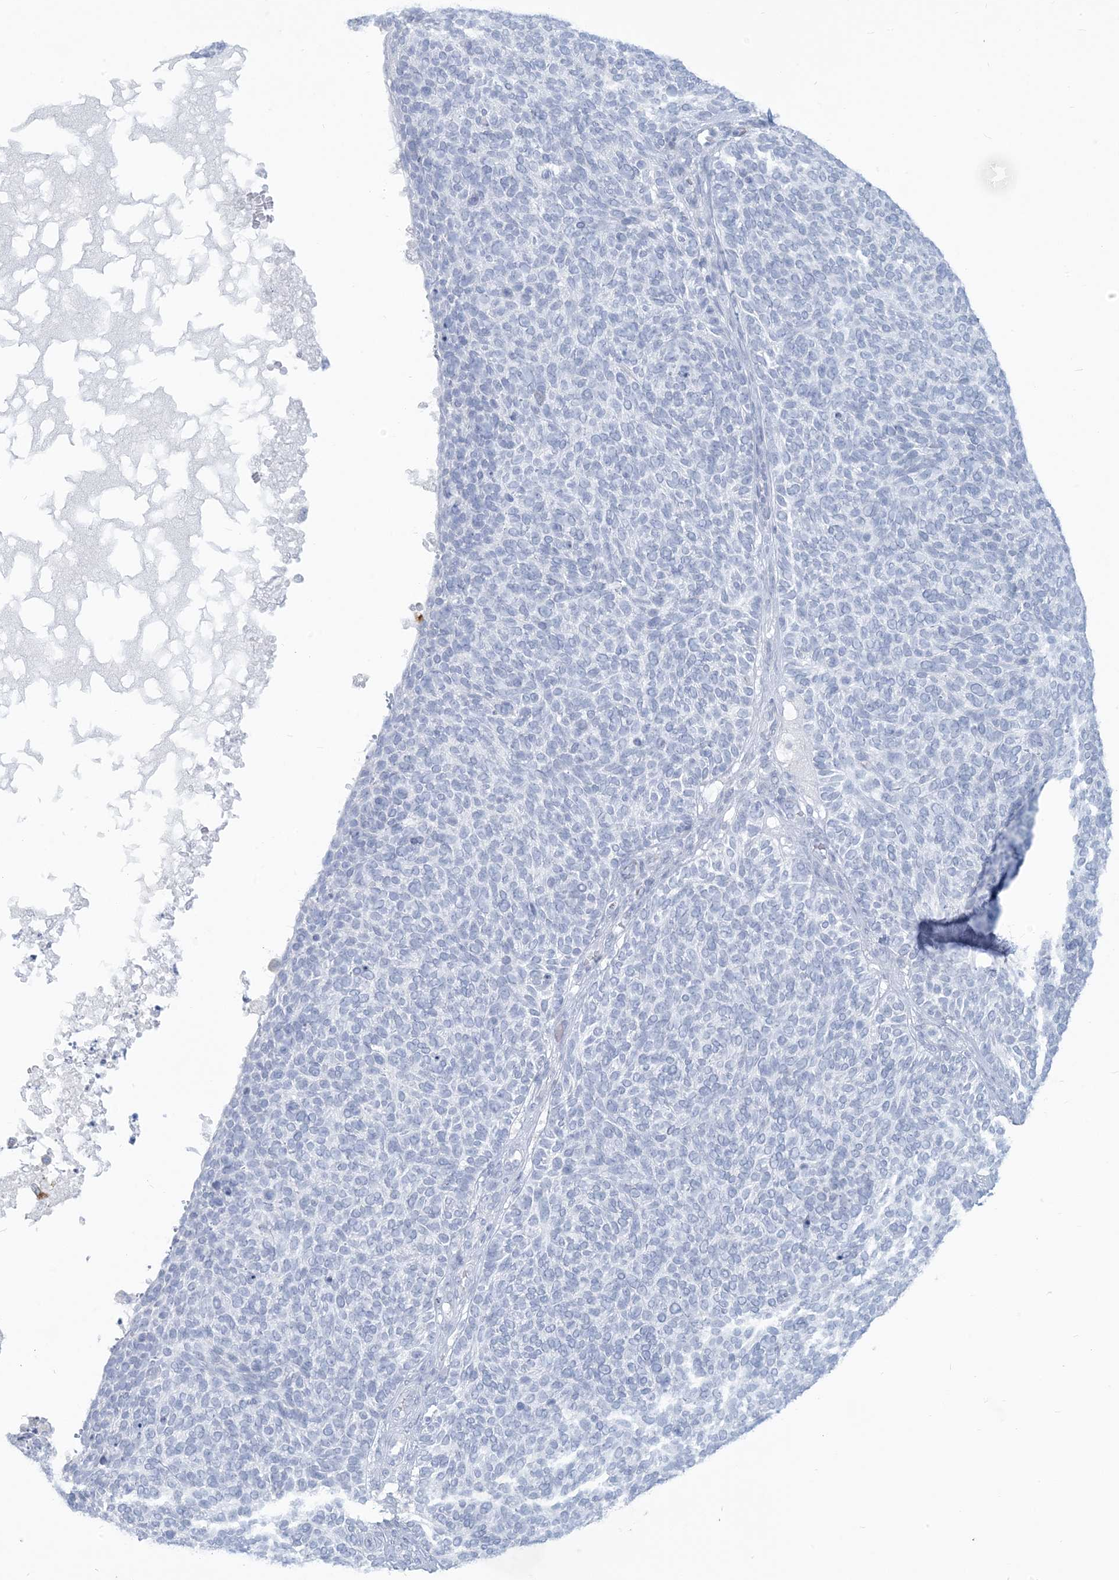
{"staining": {"intensity": "negative", "quantity": "none", "location": "none"}, "tissue": "skin cancer", "cell_type": "Tumor cells", "image_type": "cancer", "snomed": [{"axis": "morphology", "description": "Squamous cell carcinoma, NOS"}, {"axis": "topography", "description": "Skin"}], "caption": "This is a micrograph of IHC staining of squamous cell carcinoma (skin), which shows no staining in tumor cells.", "gene": "HLA-DRB1", "patient": {"sex": "female", "age": 90}}